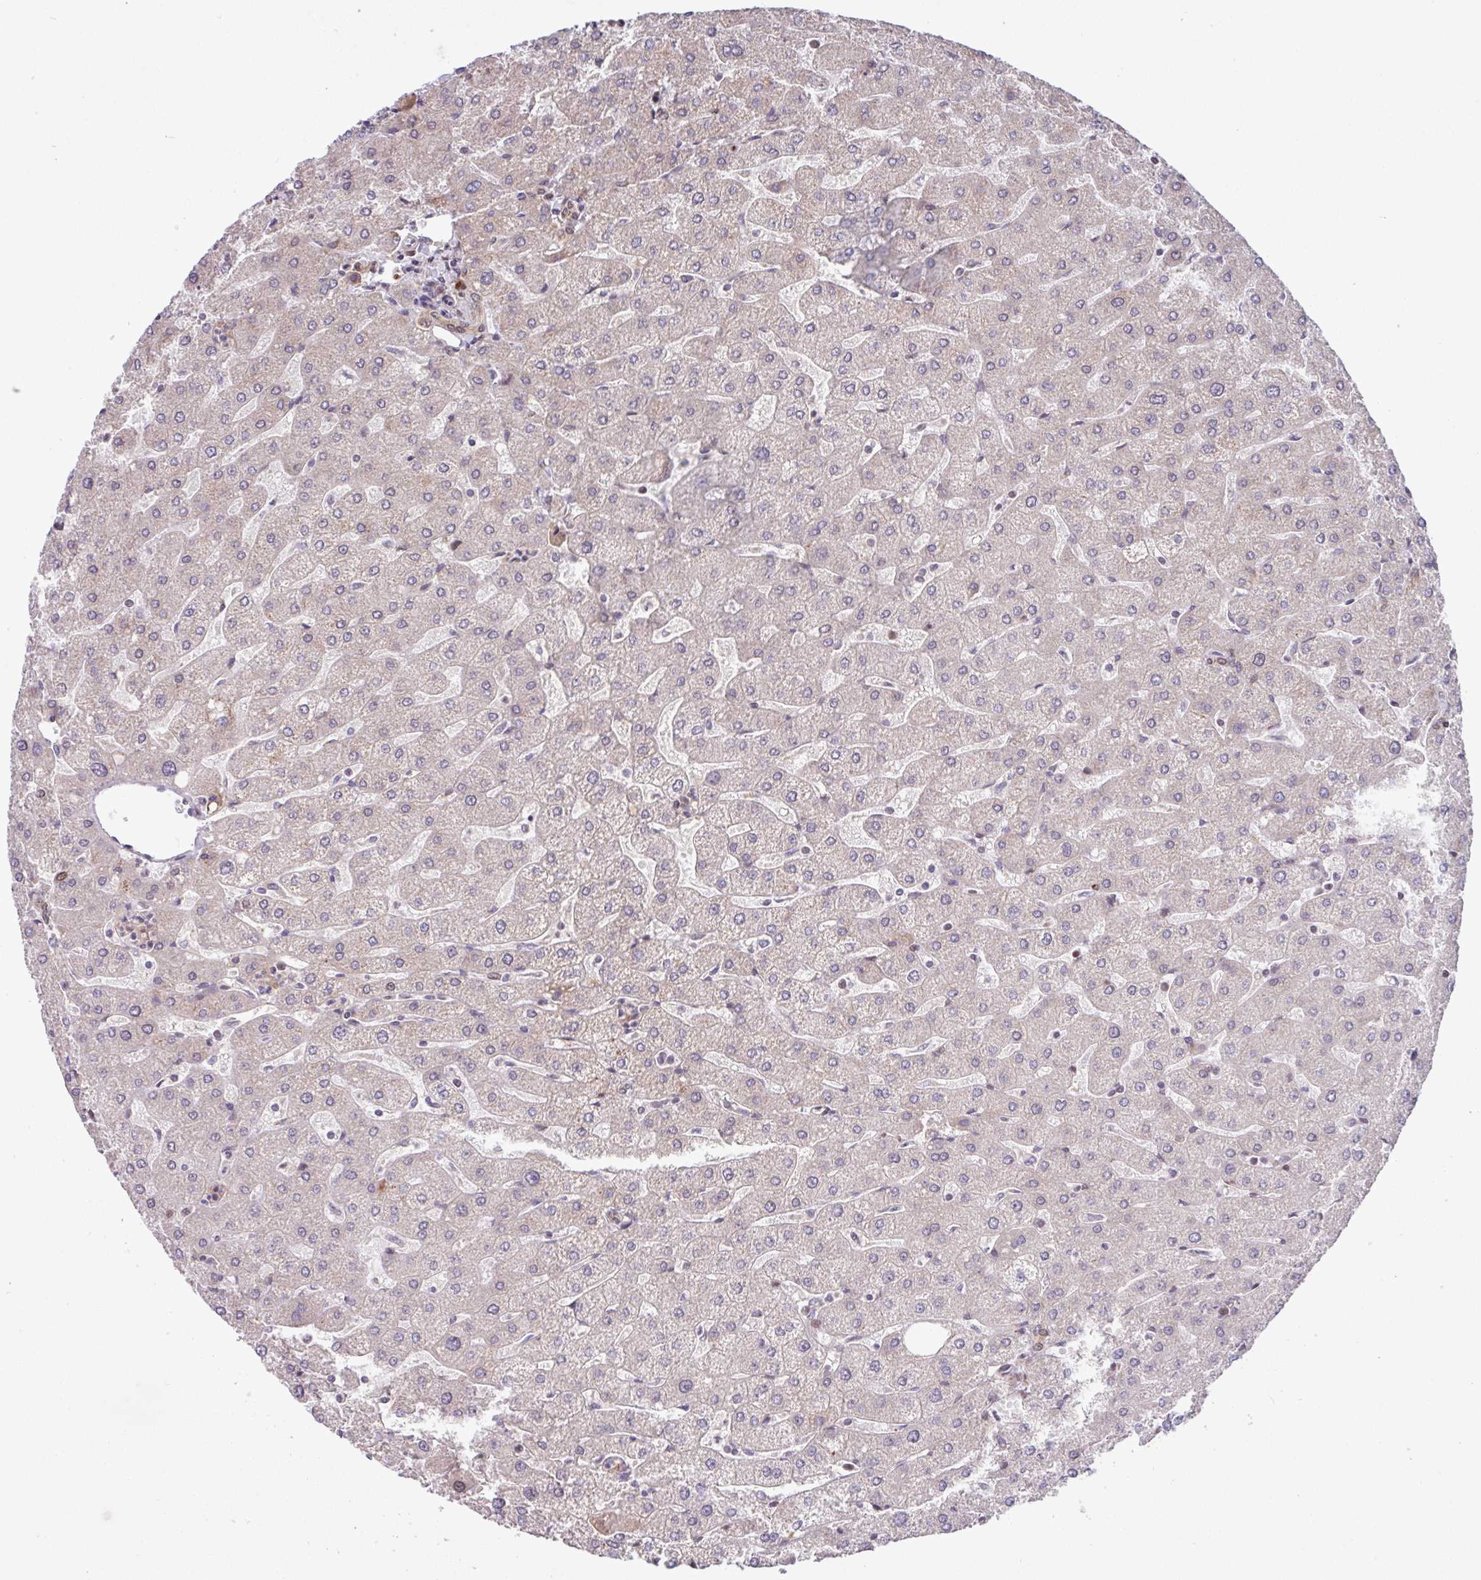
{"staining": {"intensity": "moderate", "quantity": ">75%", "location": "nuclear"}, "tissue": "liver", "cell_type": "Cholangiocytes", "image_type": "normal", "snomed": [{"axis": "morphology", "description": "Normal tissue, NOS"}, {"axis": "topography", "description": "Liver"}], "caption": "Brown immunohistochemical staining in normal liver exhibits moderate nuclear expression in approximately >75% of cholangiocytes. (DAB (3,3'-diaminobenzidine) = brown stain, brightfield microscopy at high magnification).", "gene": "BRD3", "patient": {"sex": "male", "age": 67}}